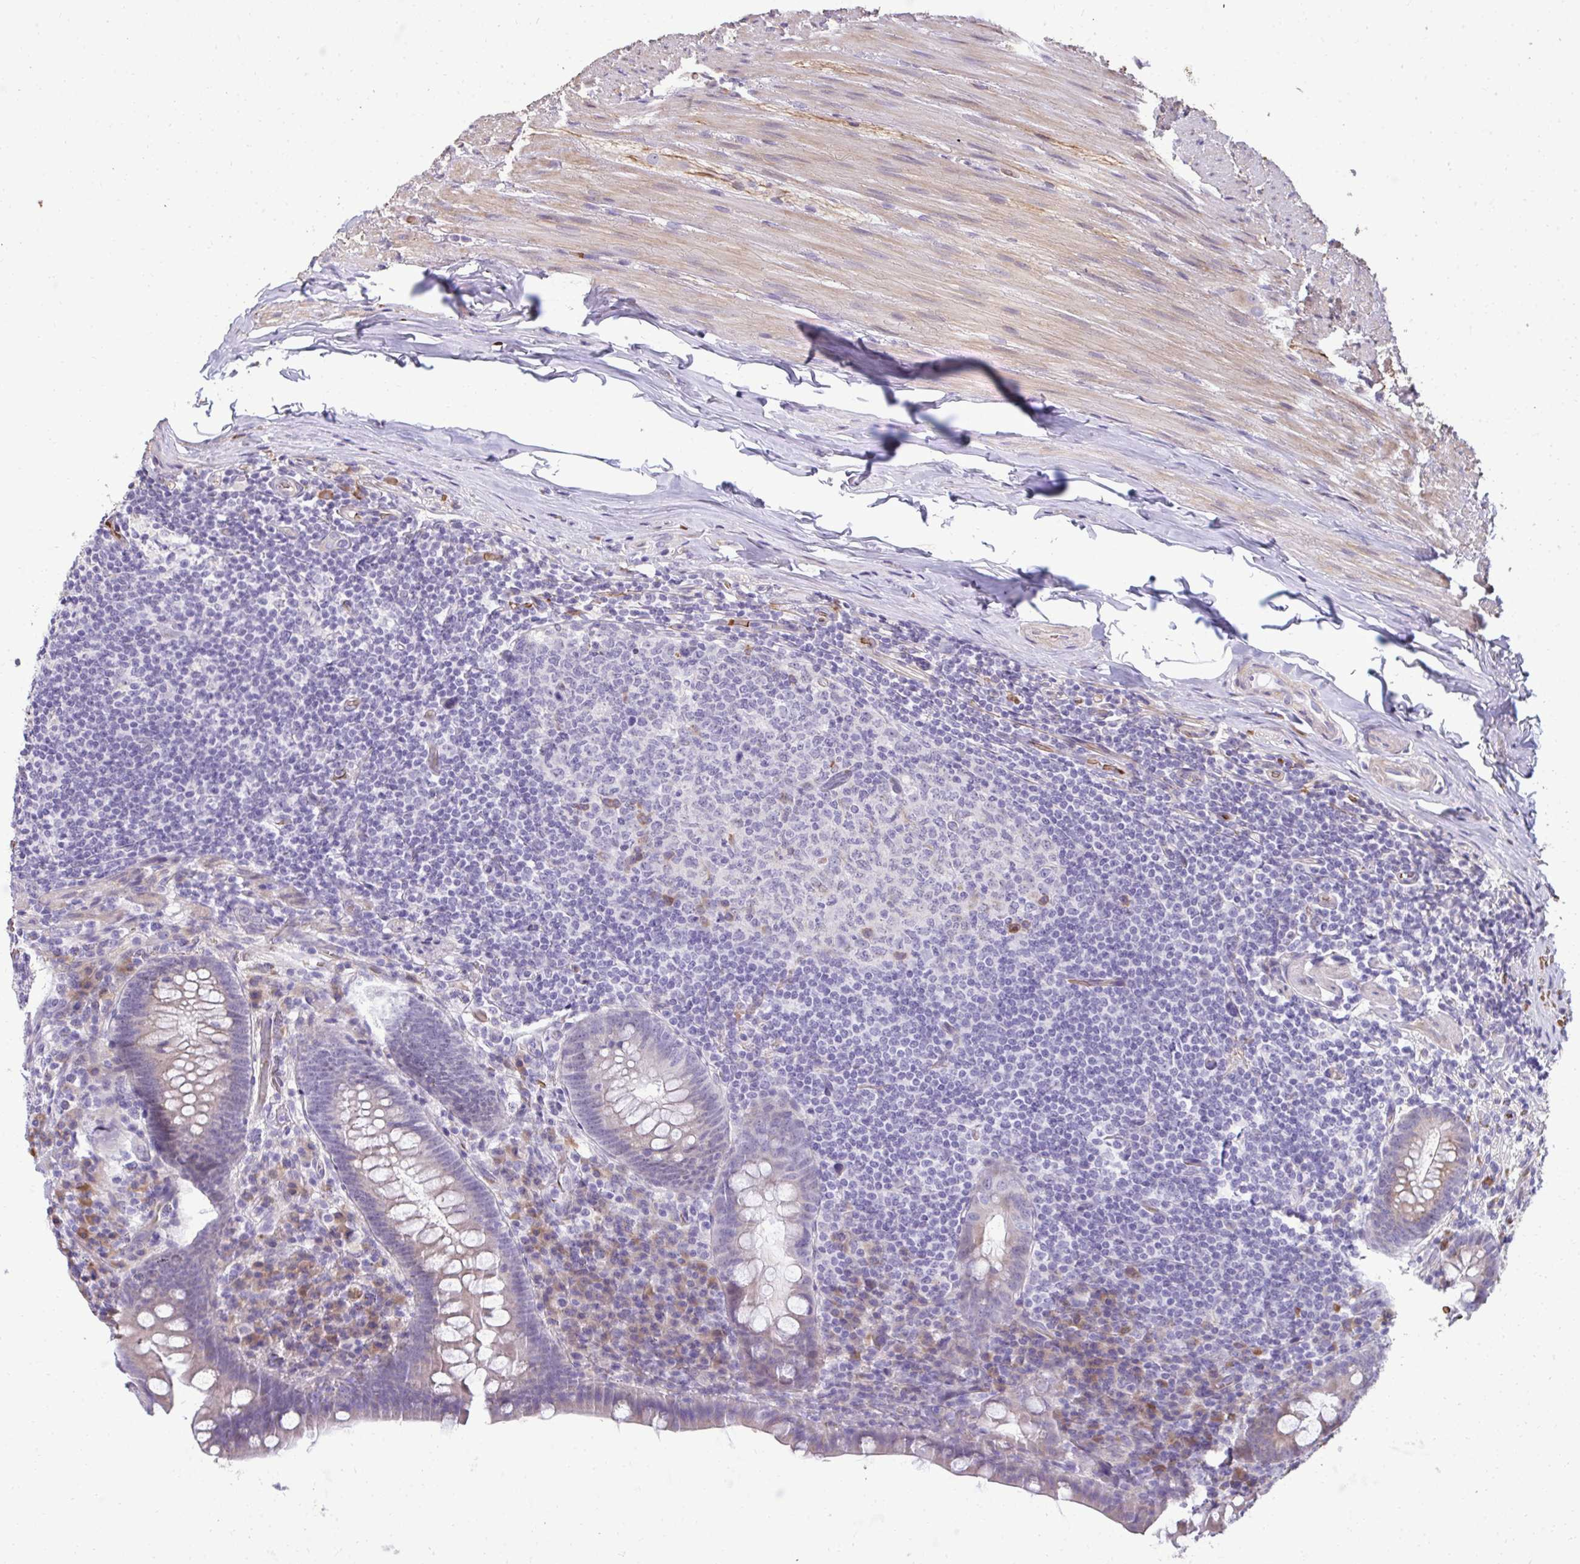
{"staining": {"intensity": "negative", "quantity": "none", "location": "none"}, "tissue": "appendix", "cell_type": "Glandular cells", "image_type": "normal", "snomed": [{"axis": "morphology", "description": "Normal tissue, NOS"}, {"axis": "topography", "description": "Appendix"}], "caption": "Glandular cells are negative for protein expression in unremarkable human appendix. The staining was performed using DAB (3,3'-diaminobenzidine) to visualize the protein expression in brown, while the nuclei were stained in blue with hematoxylin (Magnification: 20x).", "gene": "FIBCD1", "patient": {"sex": "male", "age": 71}}